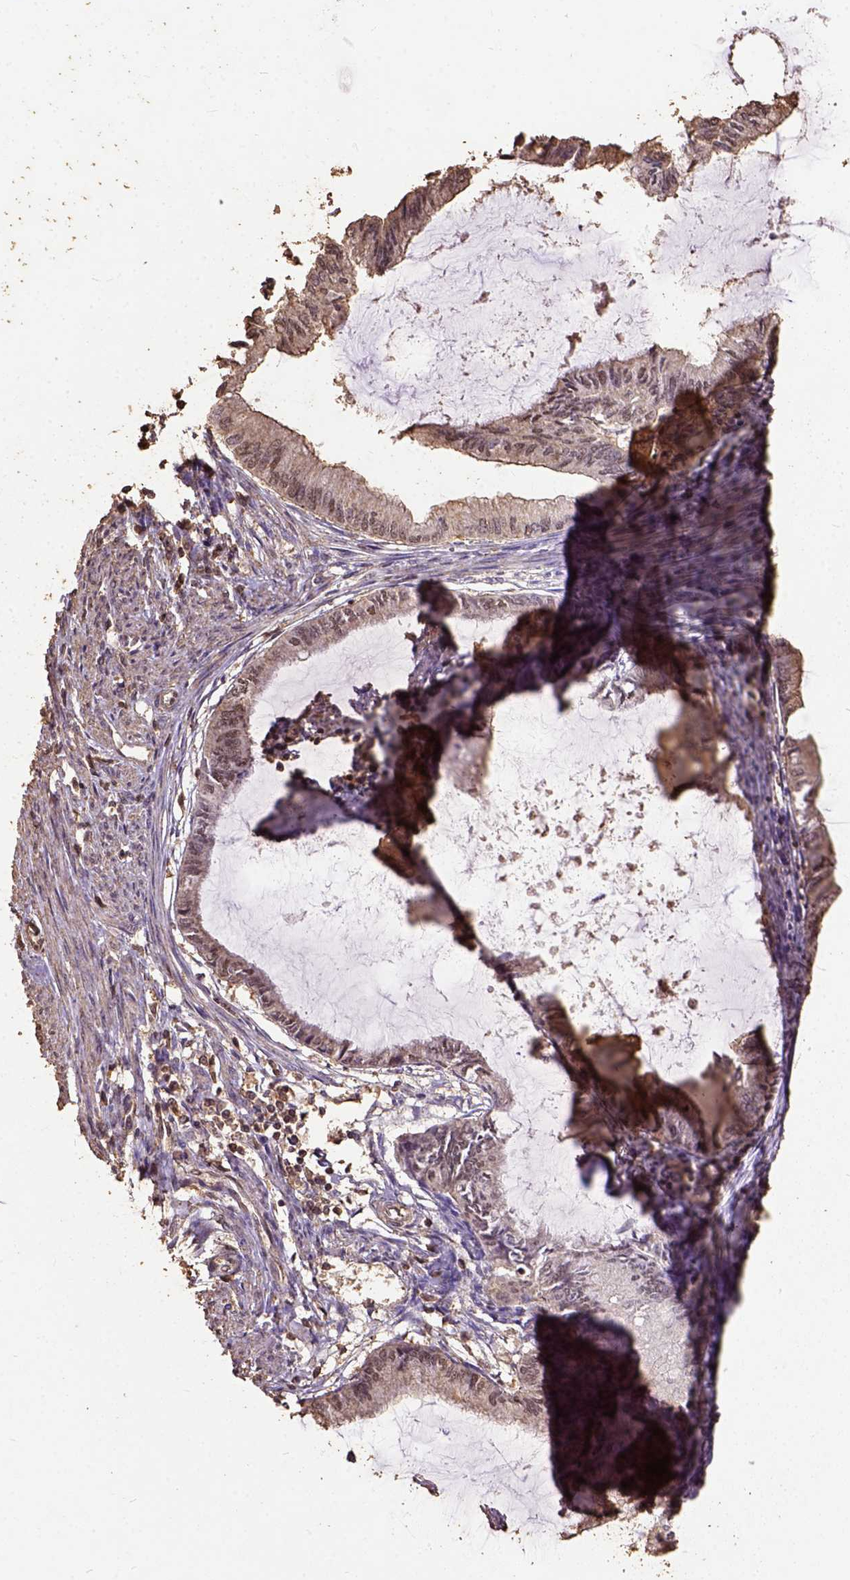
{"staining": {"intensity": "weak", "quantity": ">75%", "location": "nuclear"}, "tissue": "endometrial cancer", "cell_type": "Tumor cells", "image_type": "cancer", "snomed": [{"axis": "morphology", "description": "Adenocarcinoma, NOS"}, {"axis": "topography", "description": "Endometrium"}], "caption": "Protein staining shows weak nuclear staining in approximately >75% of tumor cells in endometrial cancer (adenocarcinoma).", "gene": "NACC1", "patient": {"sex": "female", "age": 86}}